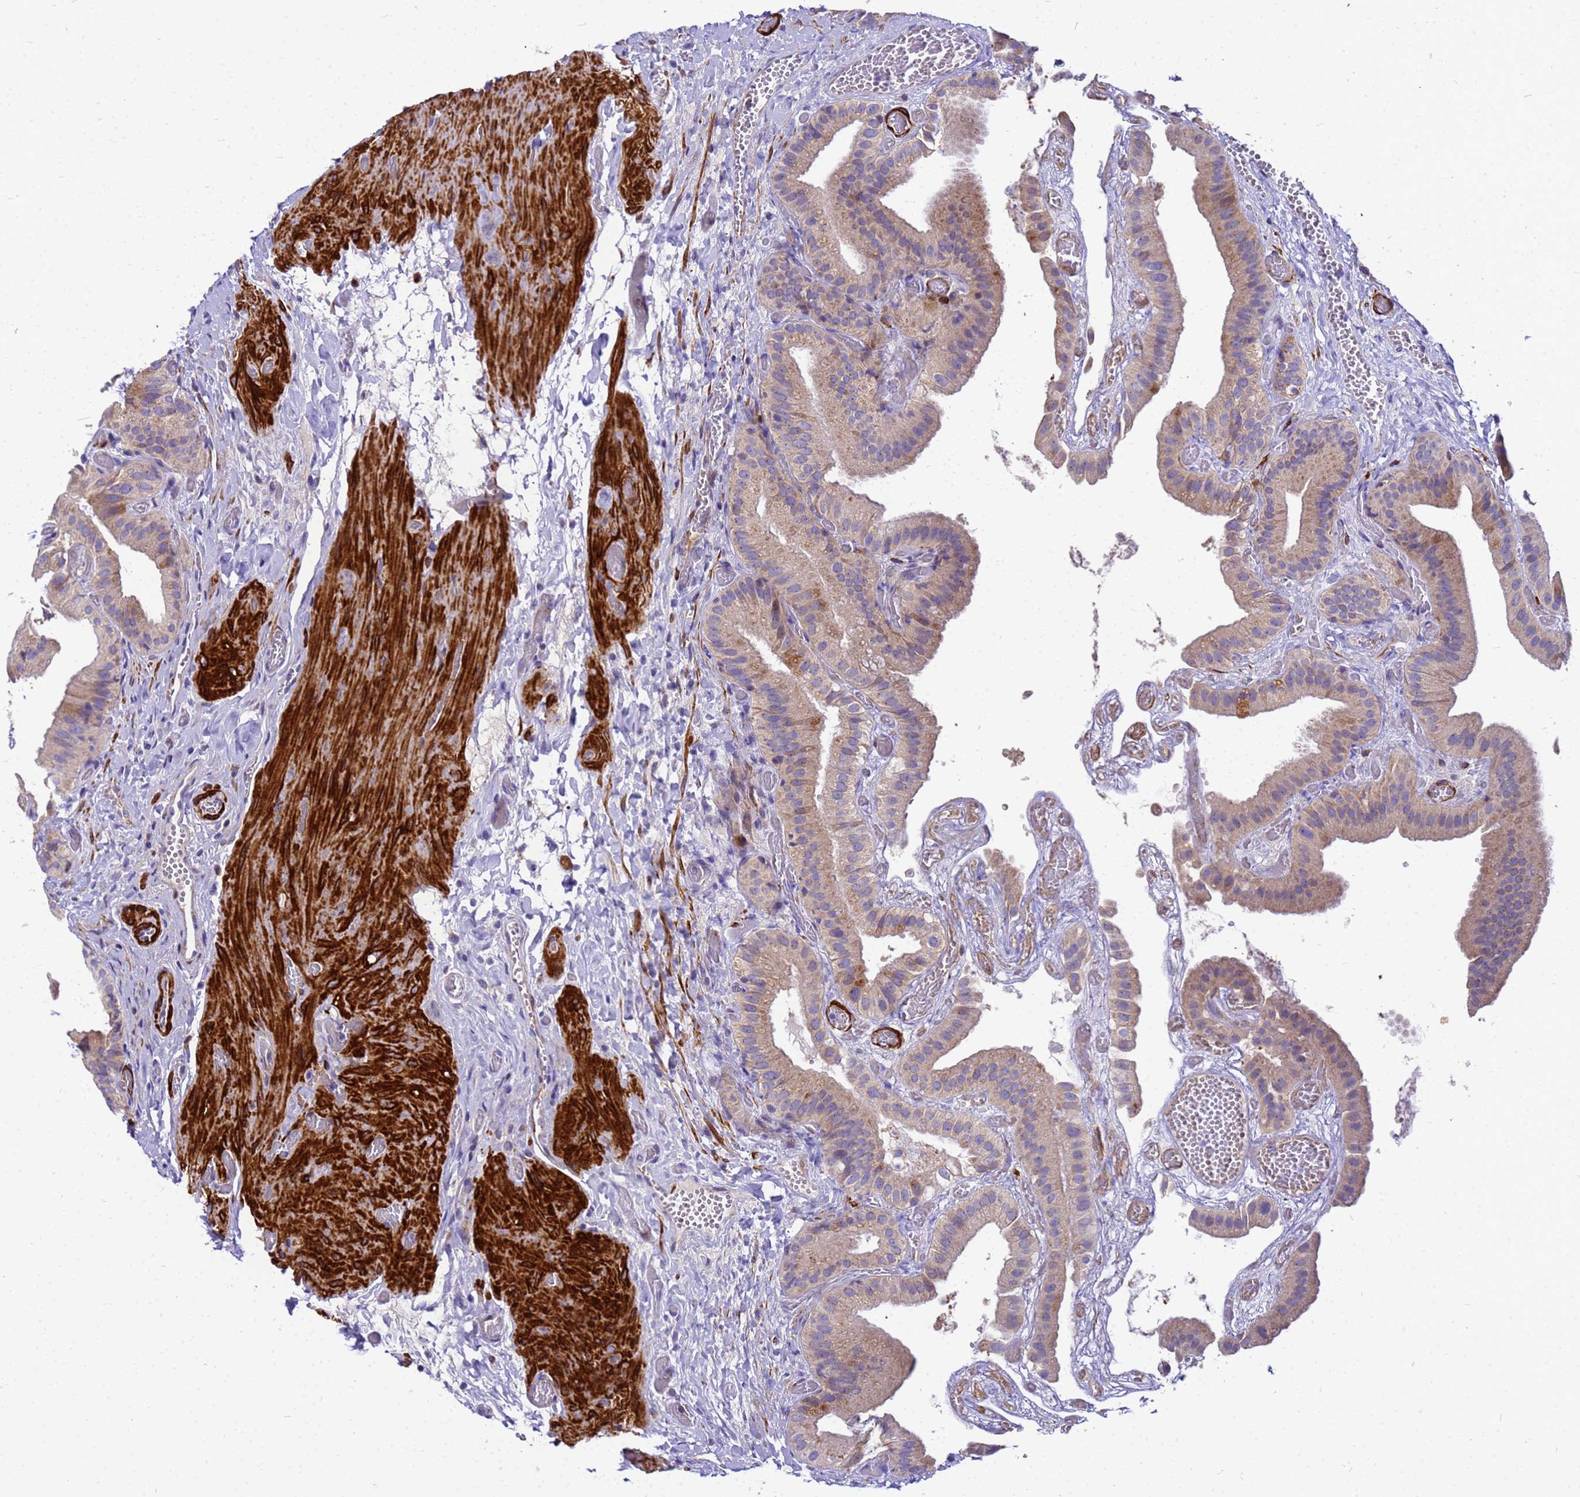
{"staining": {"intensity": "weak", "quantity": ">75%", "location": "cytoplasmic/membranous"}, "tissue": "gallbladder", "cell_type": "Glandular cells", "image_type": "normal", "snomed": [{"axis": "morphology", "description": "Normal tissue, NOS"}, {"axis": "topography", "description": "Gallbladder"}], "caption": "Immunohistochemistry (IHC) micrograph of normal gallbladder stained for a protein (brown), which demonstrates low levels of weak cytoplasmic/membranous positivity in approximately >75% of glandular cells.", "gene": "POP7", "patient": {"sex": "female", "age": 64}}